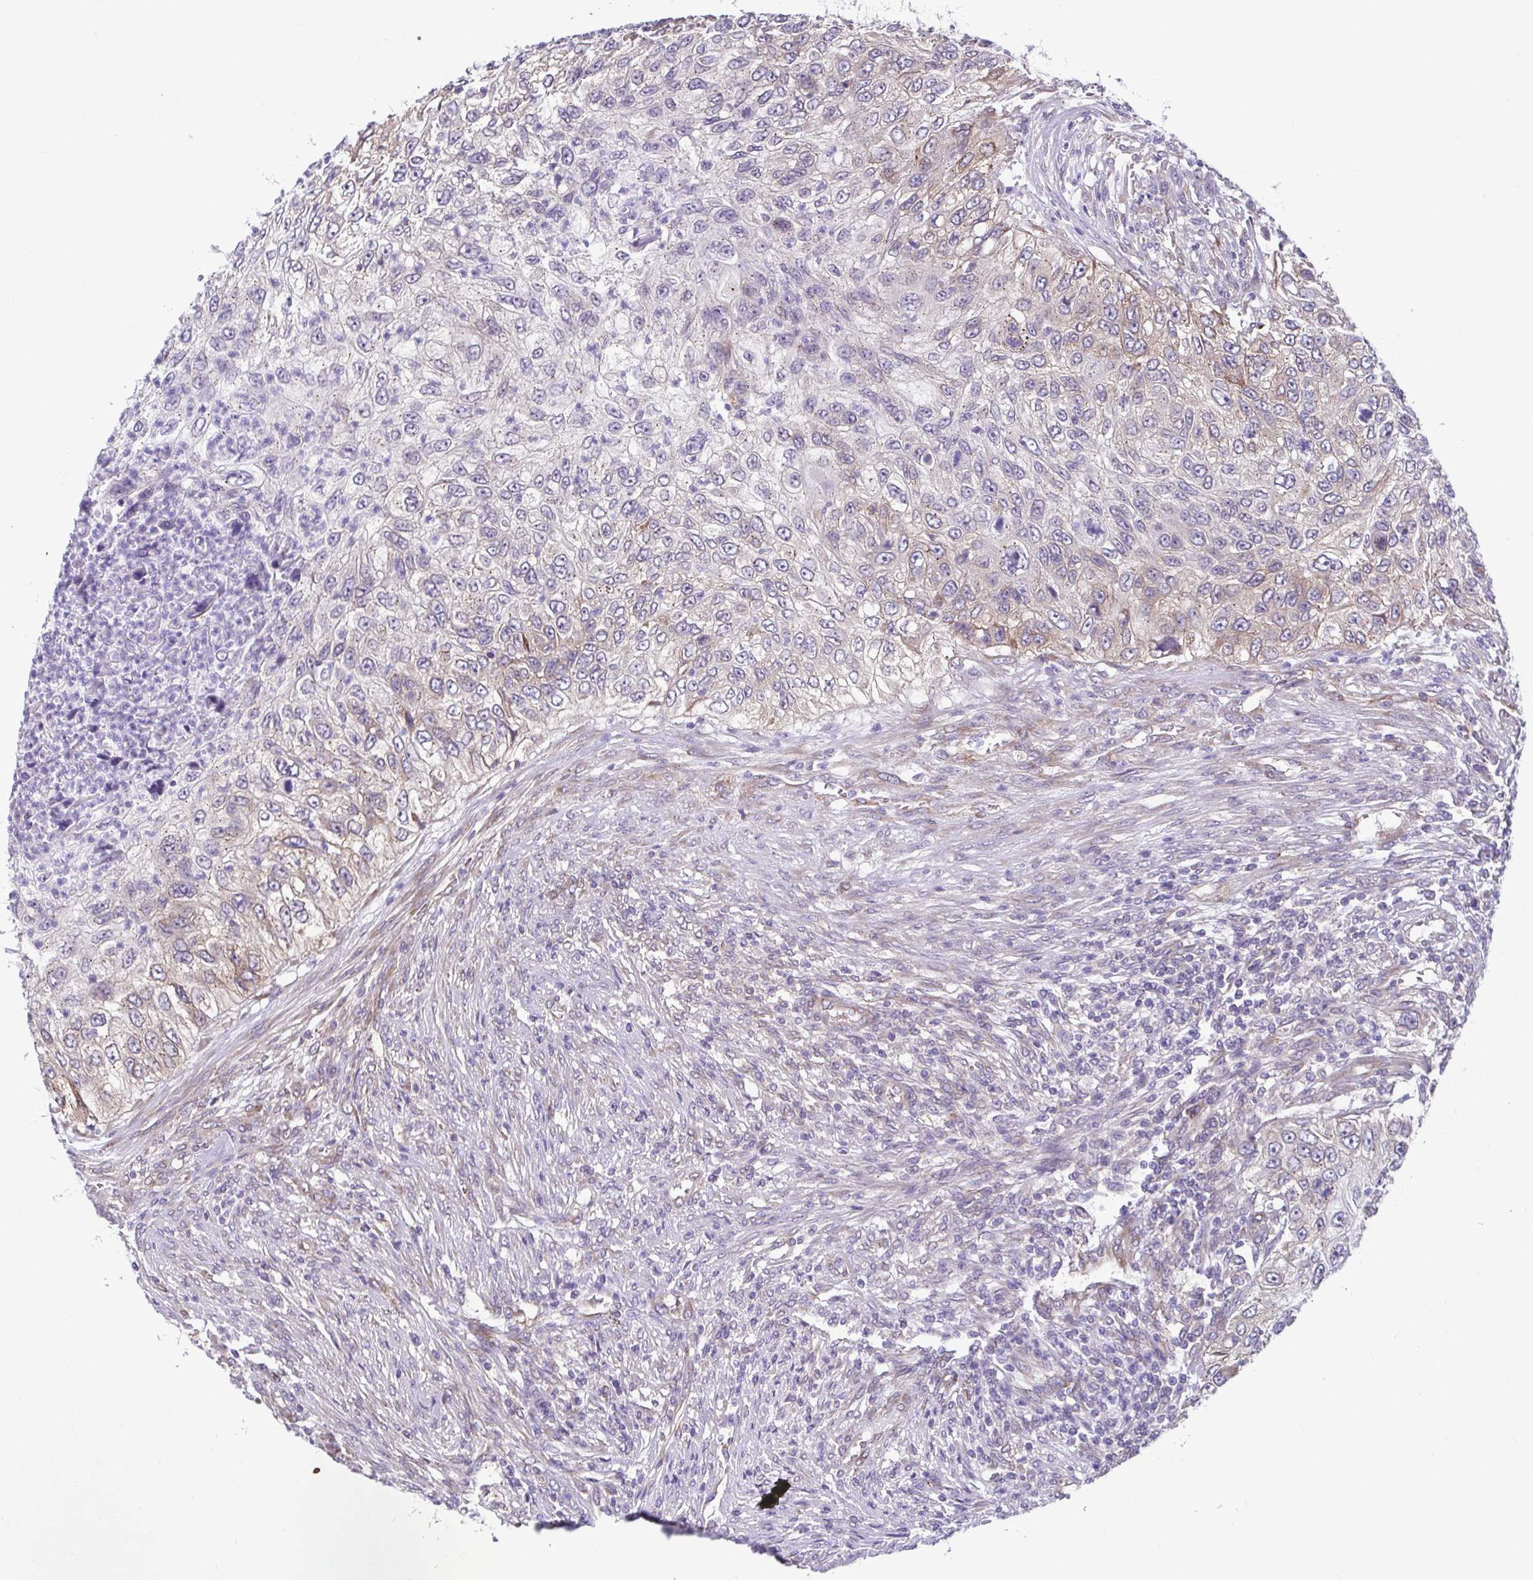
{"staining": {"intensity": "weak", "quantity": "<25%", "location": "cytoplasmic/membranous"}, "tissue": "urothelial cancer", "cell_type": "Tumor cells", "image_type": "cancer", "snomed": [{"axis": "morphology", "description": "Urothelial carcinoma, High grade"}, {"axis": "topography", "description": "Urinary bladder"}], "caption": "DAB immunohistochemical staining of high-grade urothelial carcinoma displays no significant expression in tumor cells.", "gene": "TMEM108", "patient": {"sex": "female", "age": 60}}